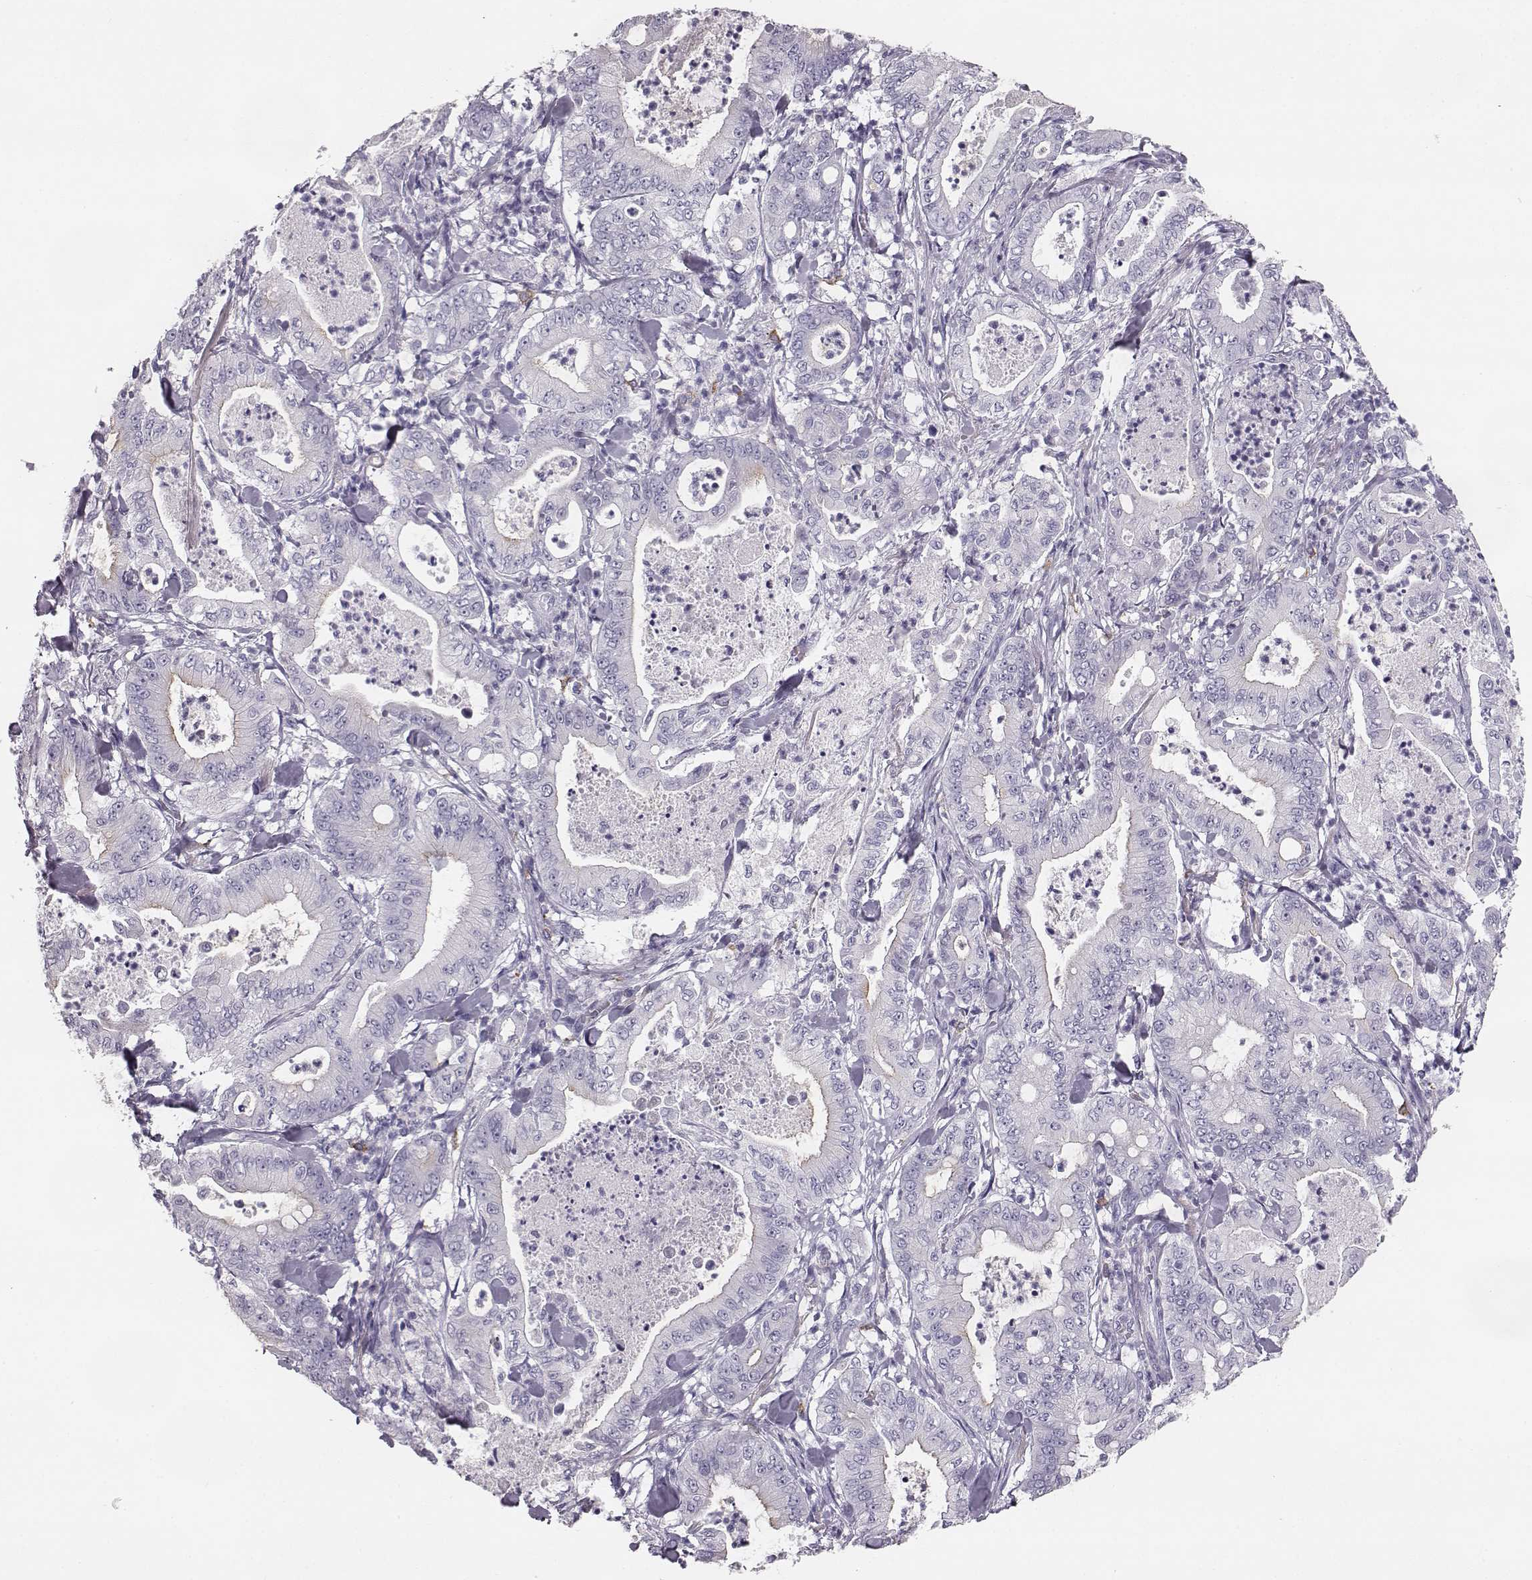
{"staining": {"intensity": "negative", "quantity": "none", "location": "none"}, "tissue": "pancreatic cancer", "cell_type": "Tumor cells", "image_type": "cancer", "snomed": [{"axis": "morphology", "description": "Adenocarcinoma, NOS"}, {"axis": "topography", "description": "Pancreas"}], "caption": "The photomicrograph exhibits no significant positivity in tumor cells of pancreatic cancer (adenocarcinoma). (Immunohistochemistry (ihc), brightfield microscopy, high magnification).", "gene": "NPTXR", "patient": {"sex": "male", "age": 71}}